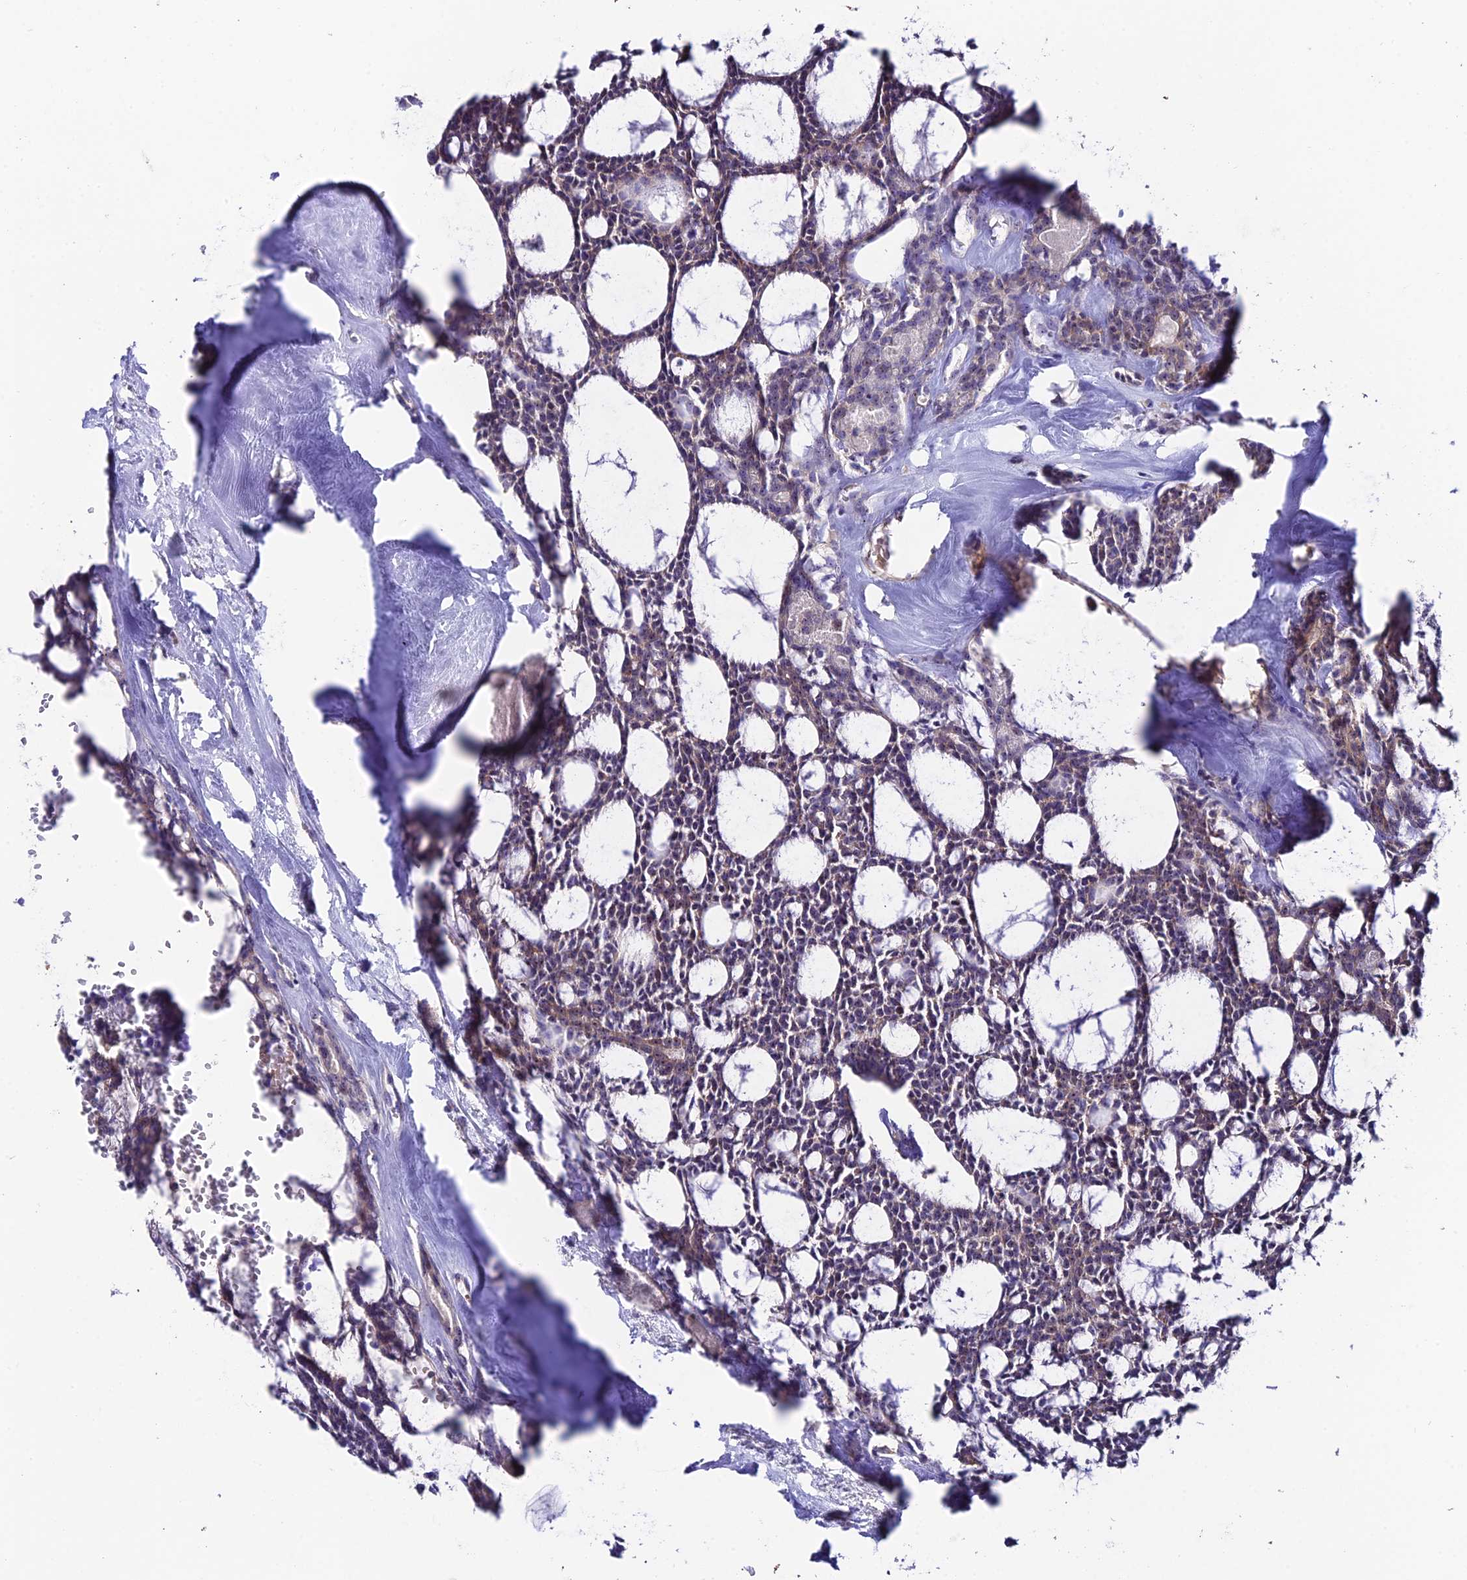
{"staining": {"intensity": "weak", "quantity": ">75%", "location": "cytoplasmic/membranous"}, "tissue": "head and neck cancer", "cell_type": "Tumor cells", "image_type": "cancer", "snomed": [{"axis": "morphology", "description": "Adenocarcinoma, NOS"}, {"axis": "topography", "description": "Salivary gland"}, {"axis": "topography", "description": "Head-Neck"}], "caption": "An IHC photomicrograph of tumor tissue is shown. Protein staining in brown shows weak cytoplasmic/membranous positivity in head and neck adenocarcinoma within tumor cells.", "gene": "DUSP29", "patient": {"sex": "male", "age": 55}}